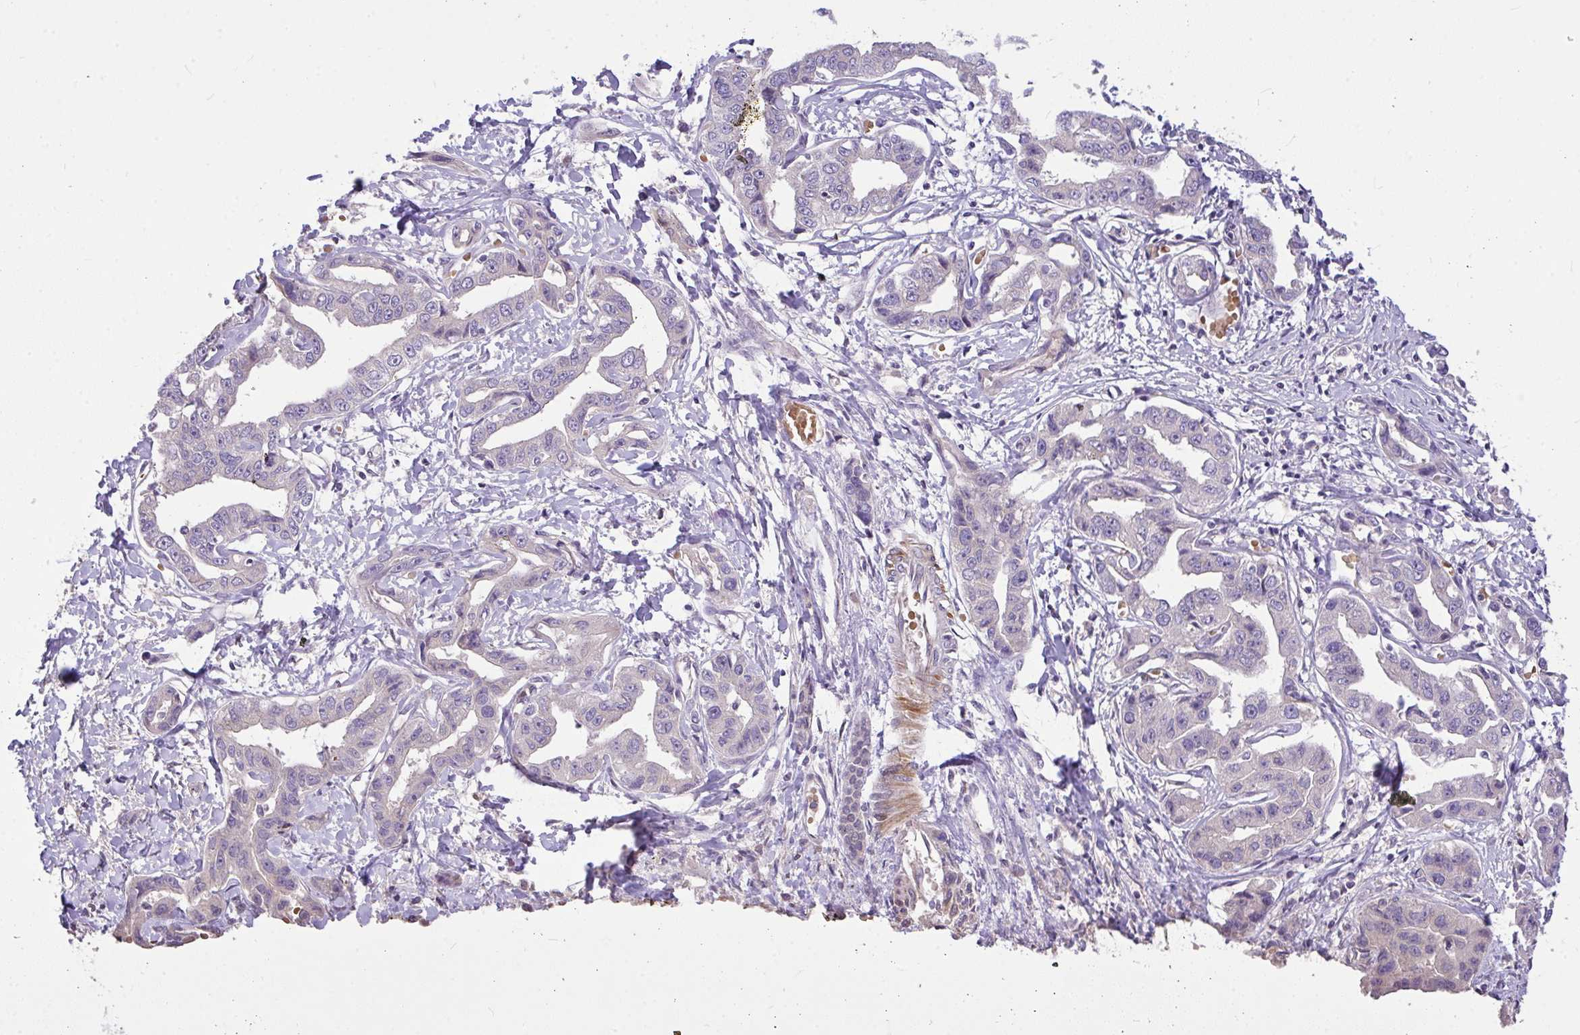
{"staining": {"intensity": "negative", "quantity": "none", "location": "none"}, "tissue": "liver cancer", "cell_type": "Tumor cells", "image_type": "cancer", "snomed": [{"axis": "morphology", "description": "Cholangiocarcinoma"}, {"axis": "topography", "description": "Liver"}], "caption": "Cholangiocarcinoma (liver) was stained to show a protein in brown. There is no significant expression in tumor cells.", "gene": "MOCS1", "patient": {"sex": "male", "age": 59}}